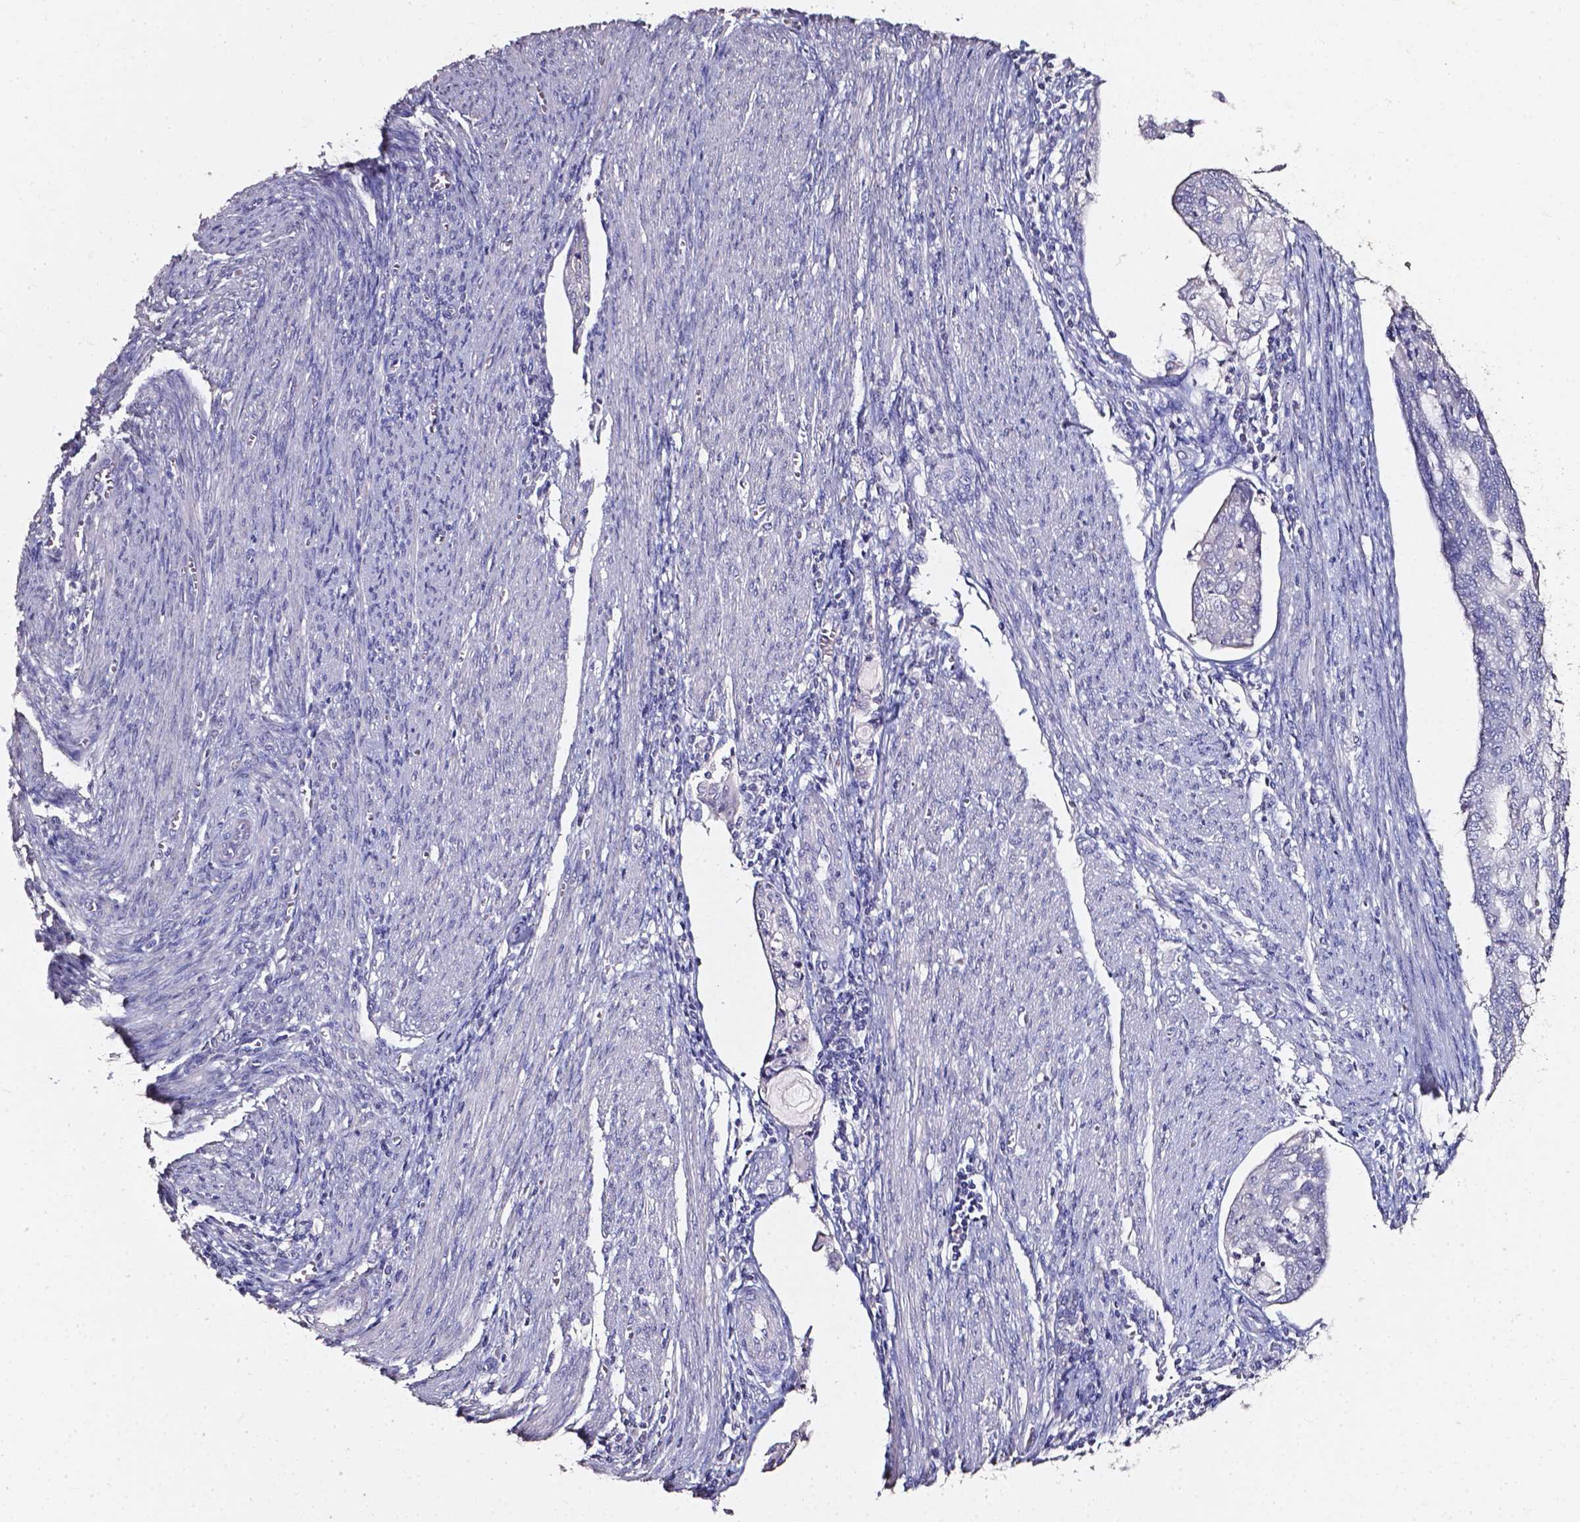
{"staining": {"intensity": "negative", "quantity": "none", "location": "none"}, "tissue": "endometrial cancer", "cell_type": "Tumor cells", "image_type": "cancer", "snomed": [{"axis": "morphology", "description": "Adenocarcinoma, NOS"}, {"axis": "topography", "description": "Endometrium"}], "caption": "A high-resolution histopathology image shows immunohistochemistry (IHC) staining of endometrial adenocarcinoma, which demonstrates no significant staining in tumor cells.", "gene": "AKR1B10", "patient": {"sex": "female", "age": 79}}